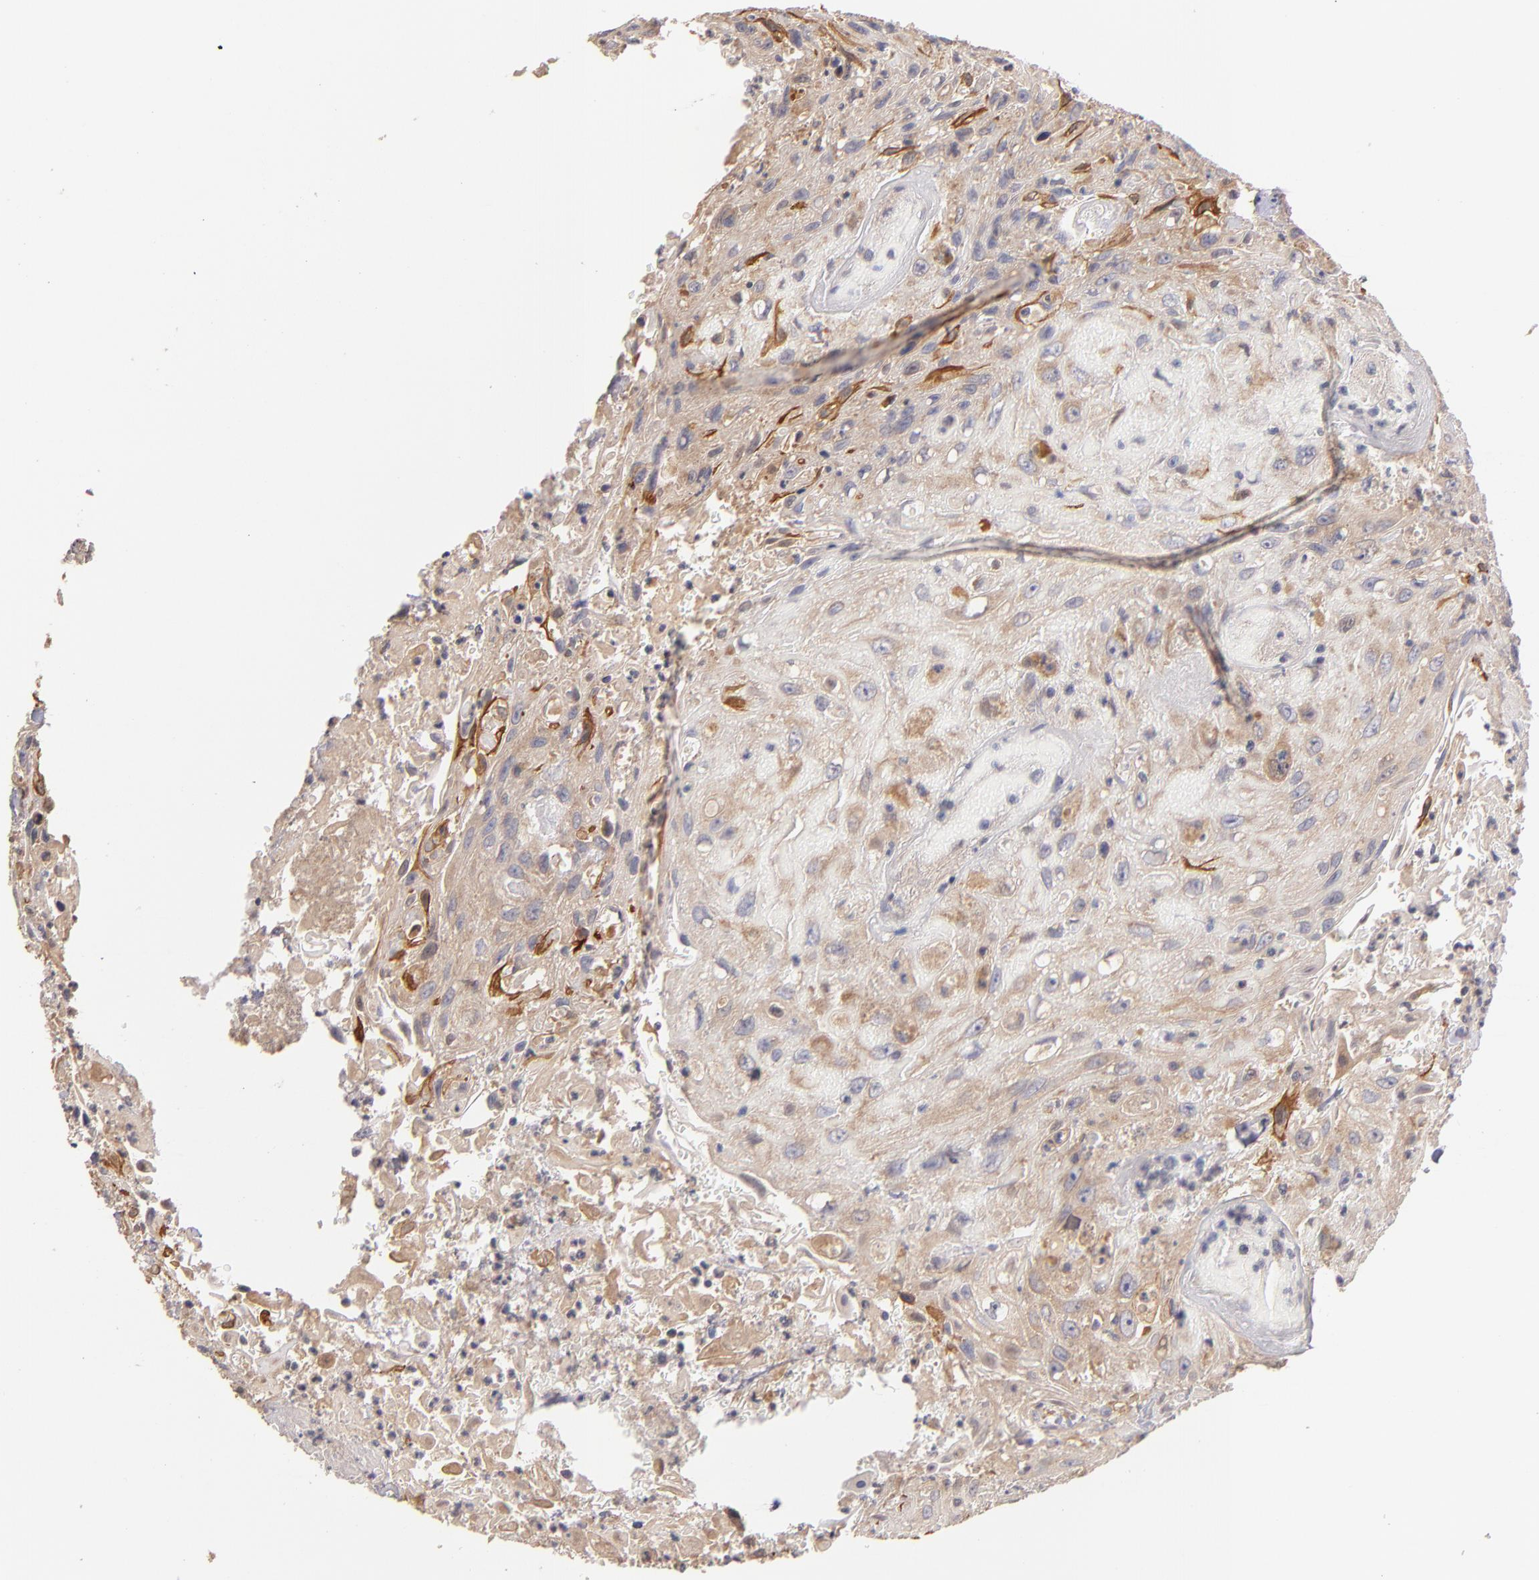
{"staining": {"intensity": "moderate", "quantity": "25%-75%", "location": "cytoplasmic/membranous"}, "tissue": "urothelial cancer", "cell_type": "Tumor cells", "image_type": "cancer", "snomed": [{"axis": "morphology", "description": "Urothelial carcinoma, High grade"}, {"axis": "topography", "description": "Urinary bladder"}], "caption": "This photomicrograph displays immunohistochemistry staining of human high-grade urothelial carcinoma, with medium moderate cytoplasmic/membranous staining in about 25%-75% of tumor cells.", "gene": "UPF3B", "patient": {"sex": "female", "age": 84}}